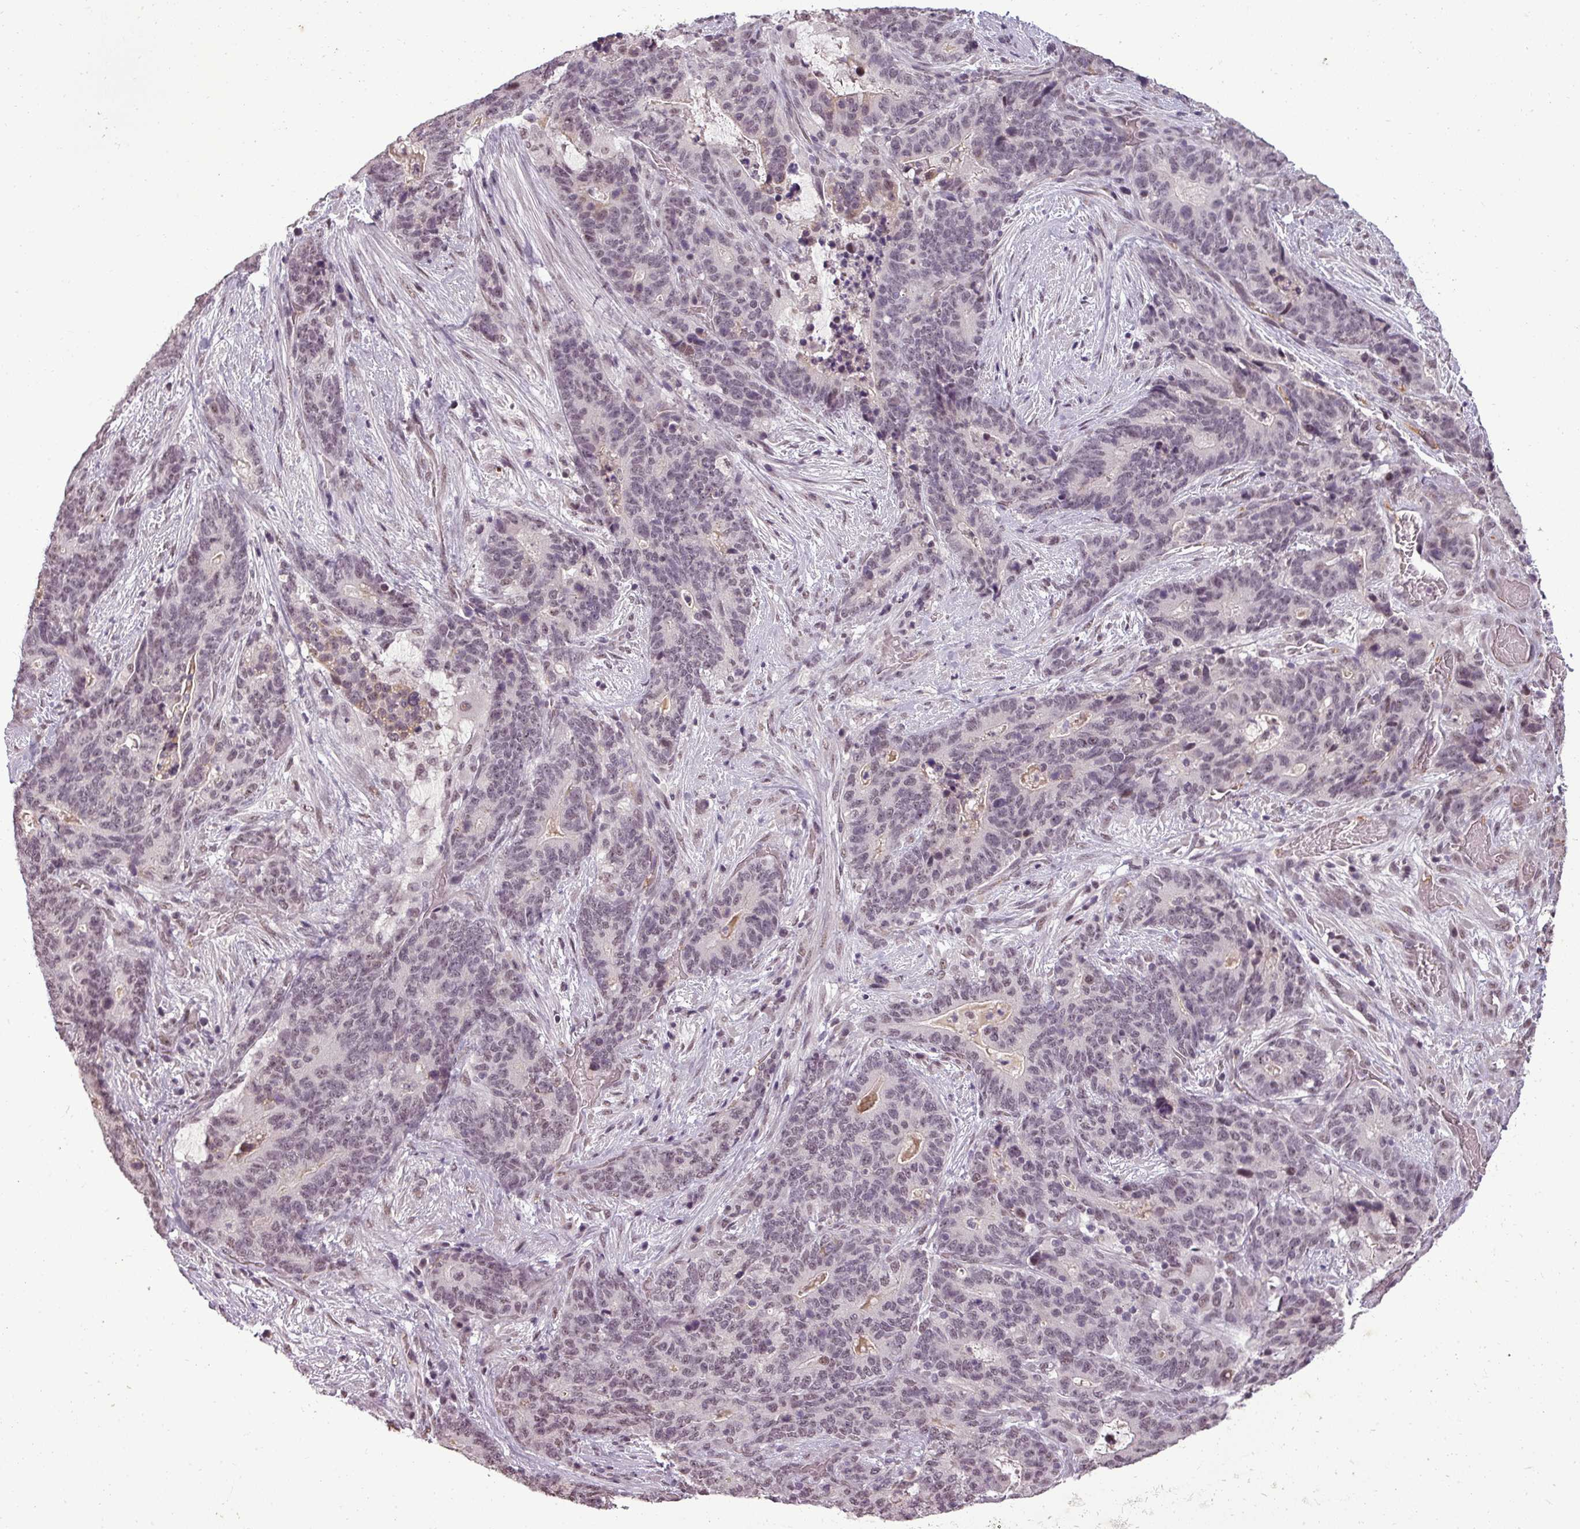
{"staining": {"intensity": "moderate", "quantity": "25%-75%", "location": "nuclear"}, "tissue": "stomach cancer", "cell_type": "Tumor cells", "image_type": "cancer", "snomed": [{"axis": "morphology", "description": "Normal tissue, NOS"}, {"axis": "morphology", "description": "Adenocarcinoma, NOS"}, {"axis": "topography", "description": "Stomach"}], "caption": "DAB immunohistochemical staining of human stomach adenocarcinoma displays moderate nuclear protein expression in approximately 25%-75% of tumor cells.", "gene": "BCAS3", "patient": {"sex": "female", "age": 64}}